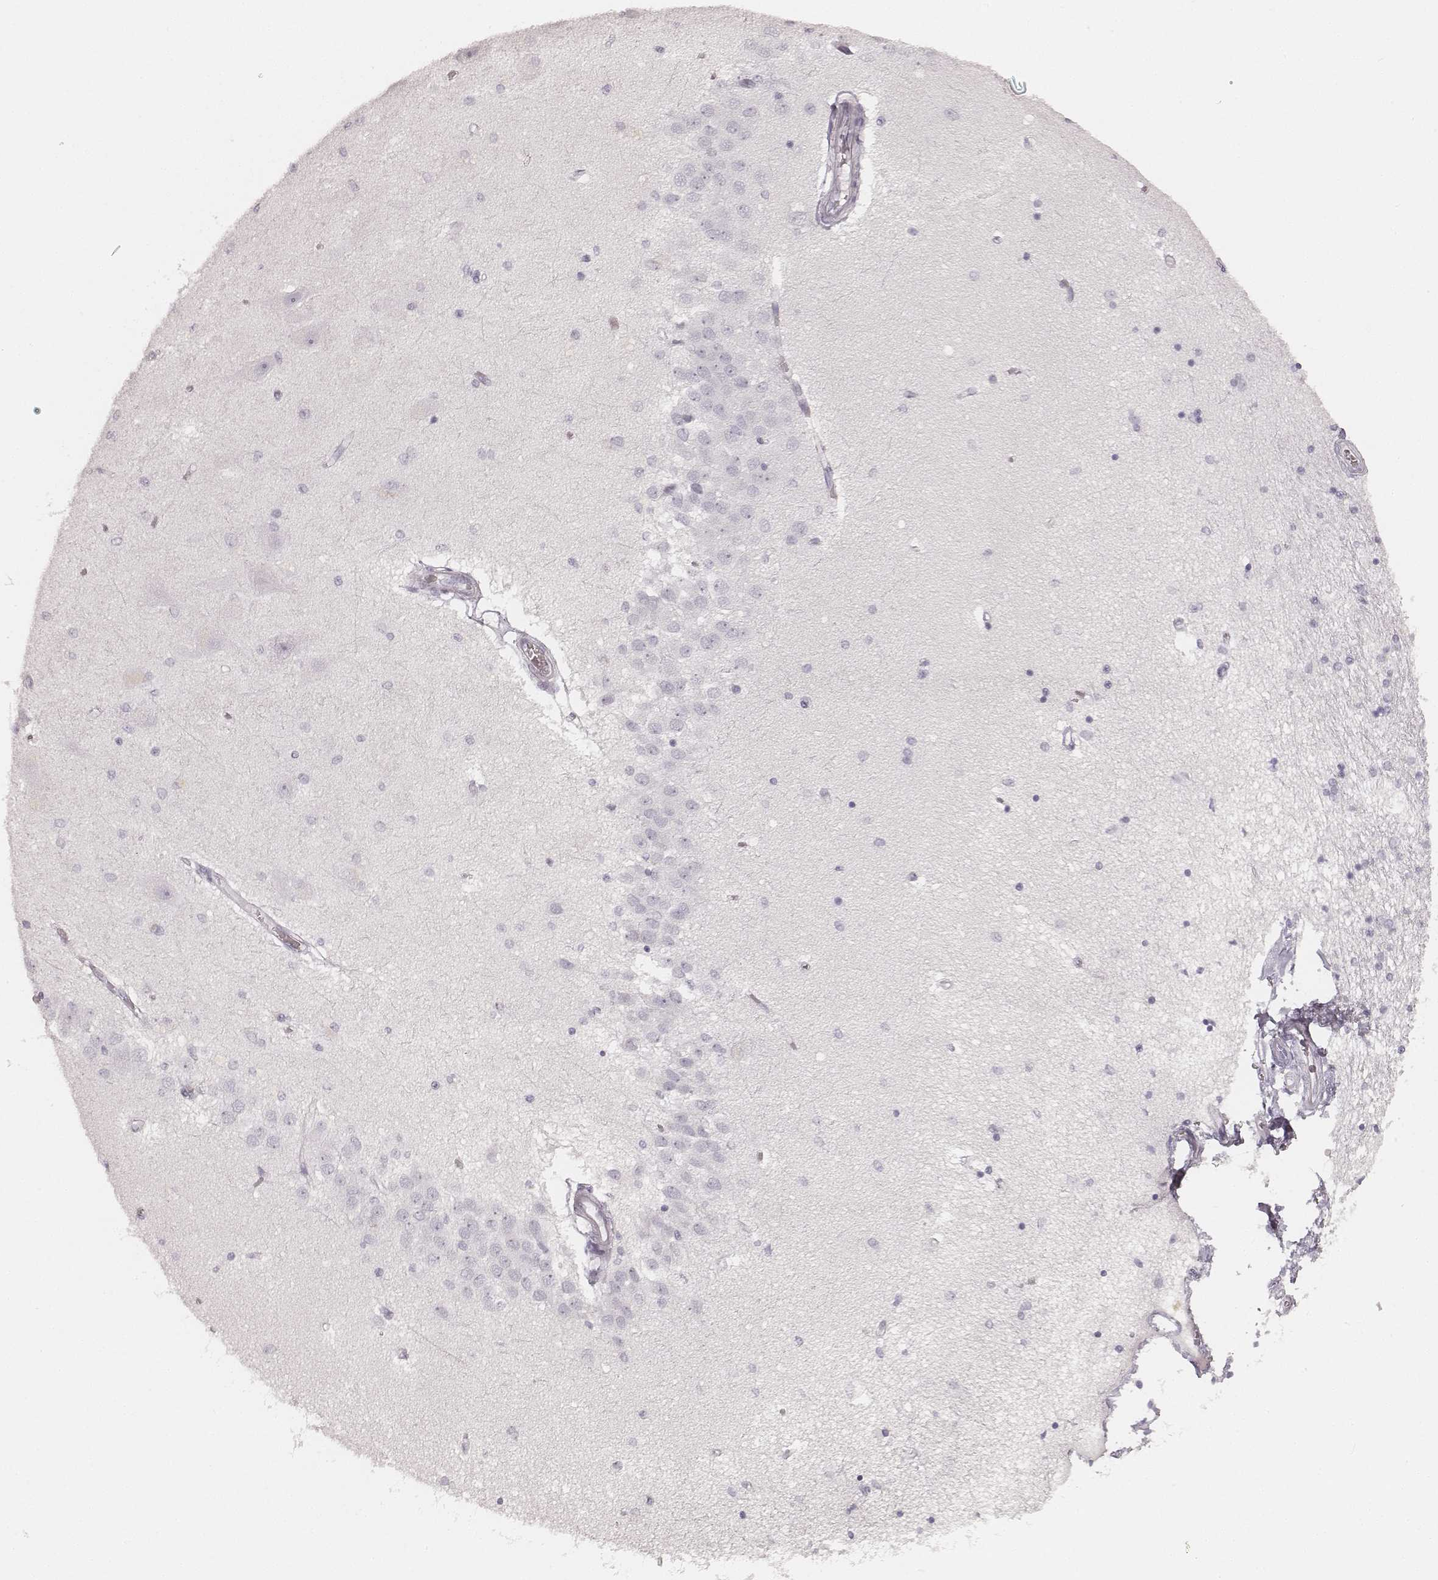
{"staining": {"intensity": "negative", "quantity": "none", "location": "none"}, "tissue": "hippocampus", "cell_type": "Glial cells", "image_type": "normal", "snomed": [{"axis": "morphology", "description": "Normal tissue, NOS"}, {"axis": "topography", "description": "Hippocampus"}], "caption": "This is an immunohistochemistry micrograph of benign human hippocampus. There is no positivity in glial cells.", "gene": "KRT72", "patient": {"sex": "female", "age": 54}}